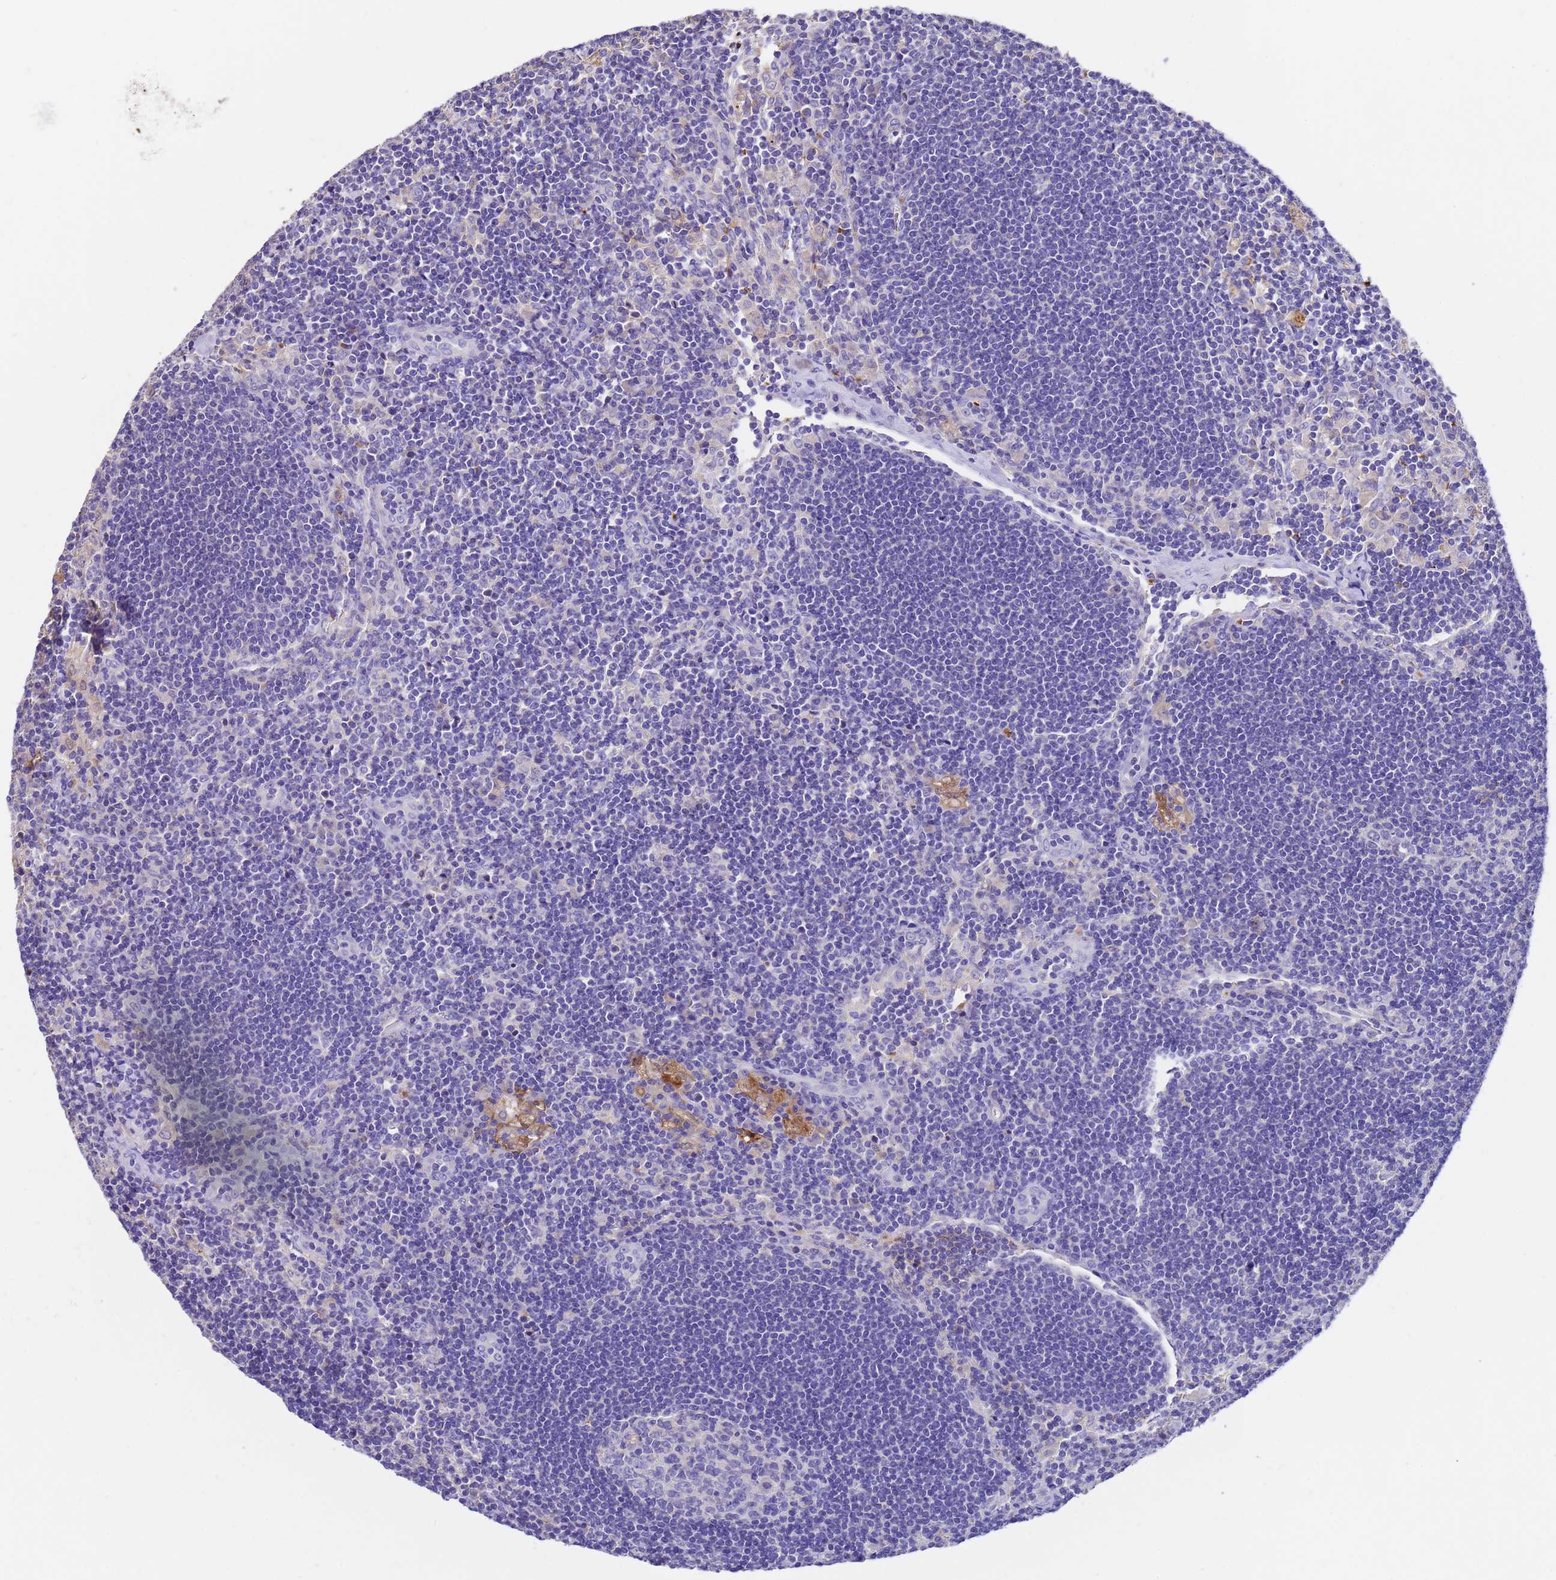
{"staining": {"intensity": "negative", "quantity": "none", "location": "none"}, "tissue": "lymph node", "cell_type": "Germinal center cells", "image_type": "normal", "snomed": [{"axis": "morphology", "description": "Normal tissue, NOS"}, {"axis": "topography", "description": "Lymph node"}], "caption": "Protein analysis of benign lymph node reveals no significant staining in germinal center cells.", "gene": "ELP6", "patient": {"sex": "male", "age": 24}}